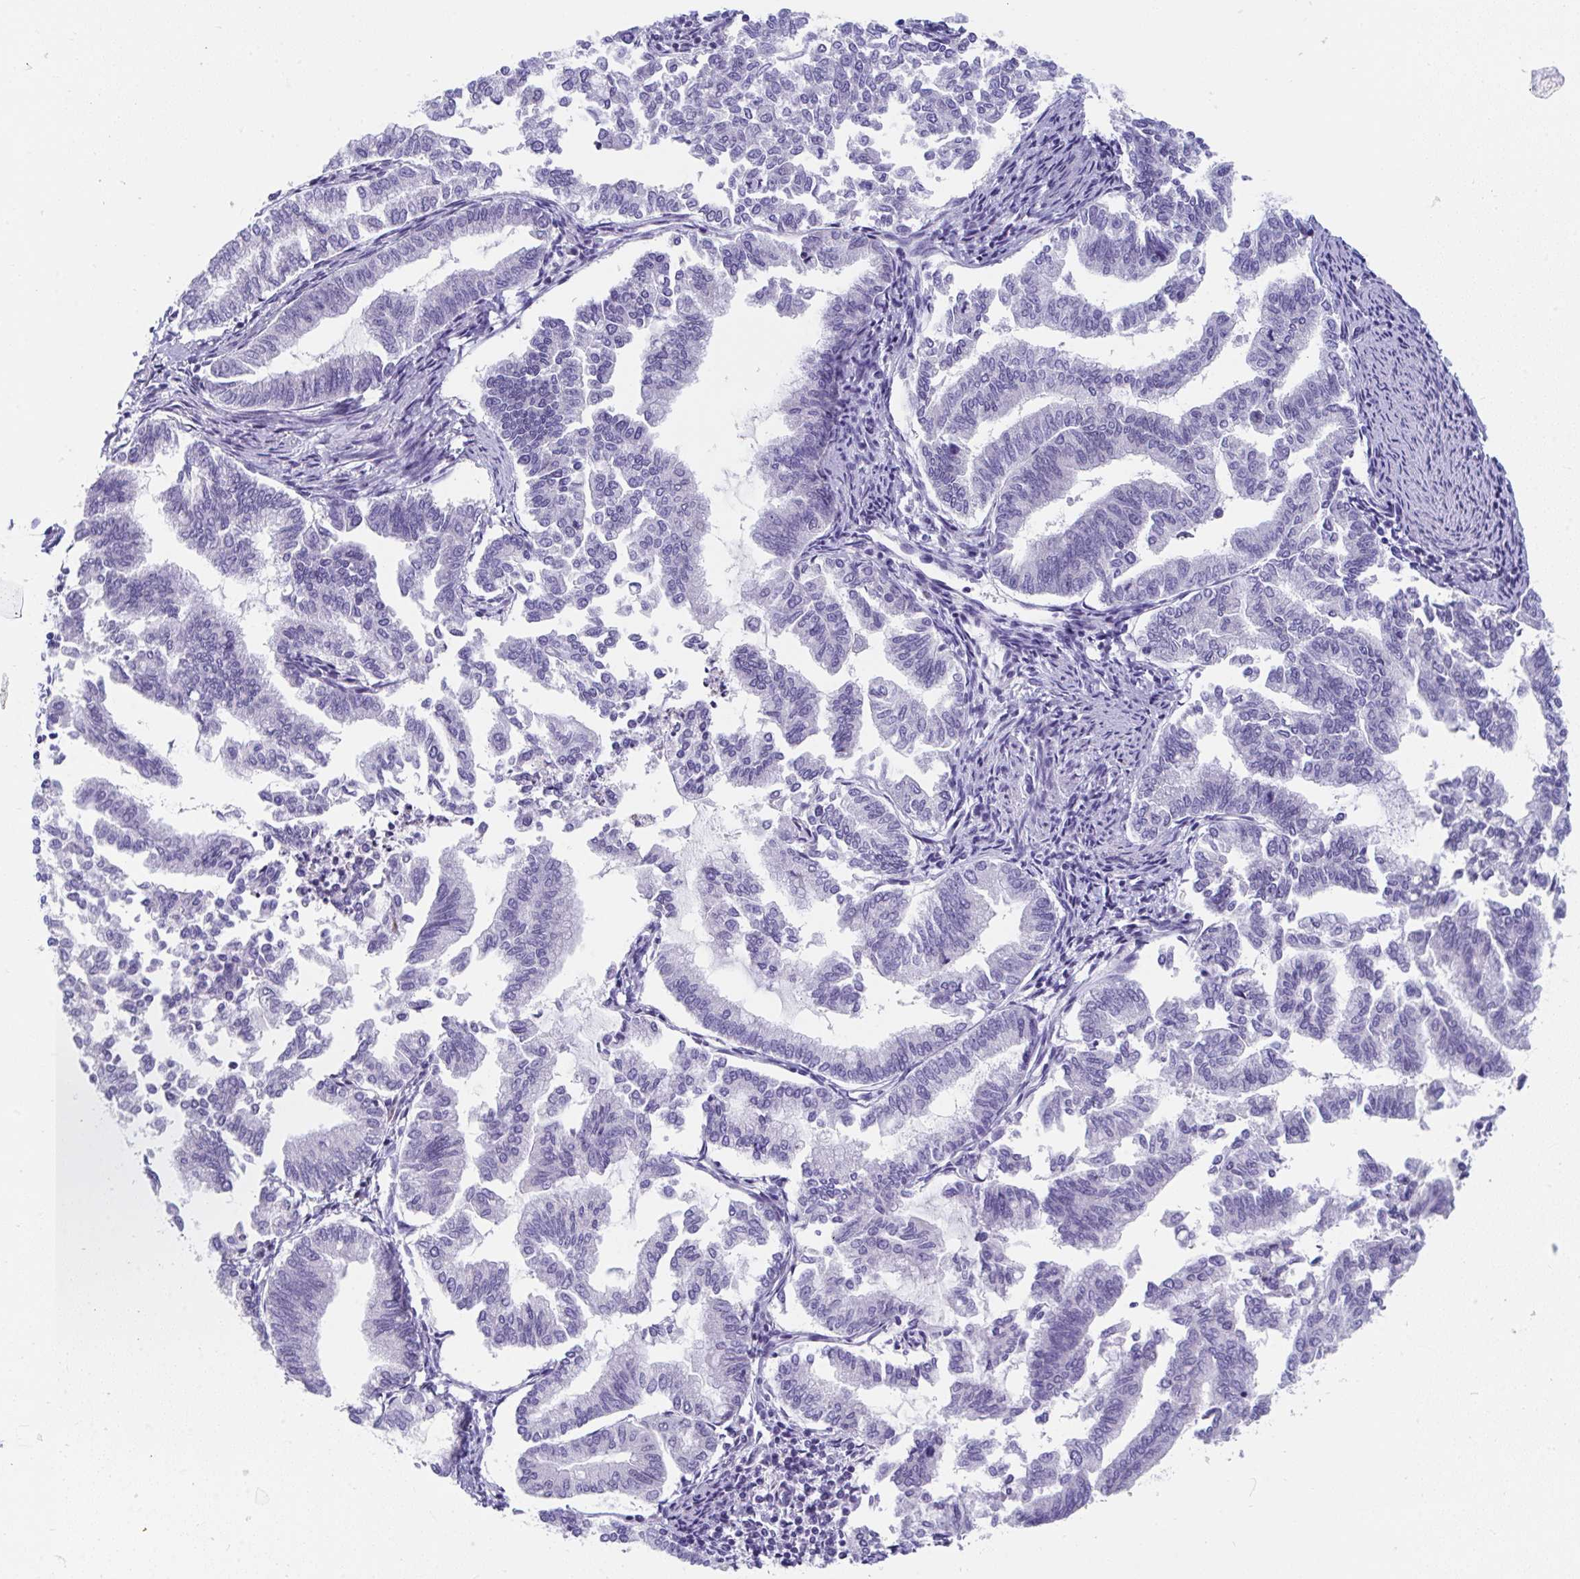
{"staining": {"intensity": "negative", "quantity": "none", "location": "none"}, "tissue": "endometrial cancer", "cell_type": "Tumor cells", "image_type": "cancer", "snomed": [{"axis": "morphology", "description": "Adenocarcinoma, NOS"}, {"axis": "topography", "description": "Endometrium"}], "caption": "Human adenocarcinoma (endometrial) stained for a protein using immunohistochemistry exhibits no positivity in tumor cells.", "gene": "CDK13", "patient": {"sex": "female", "age": 79}}